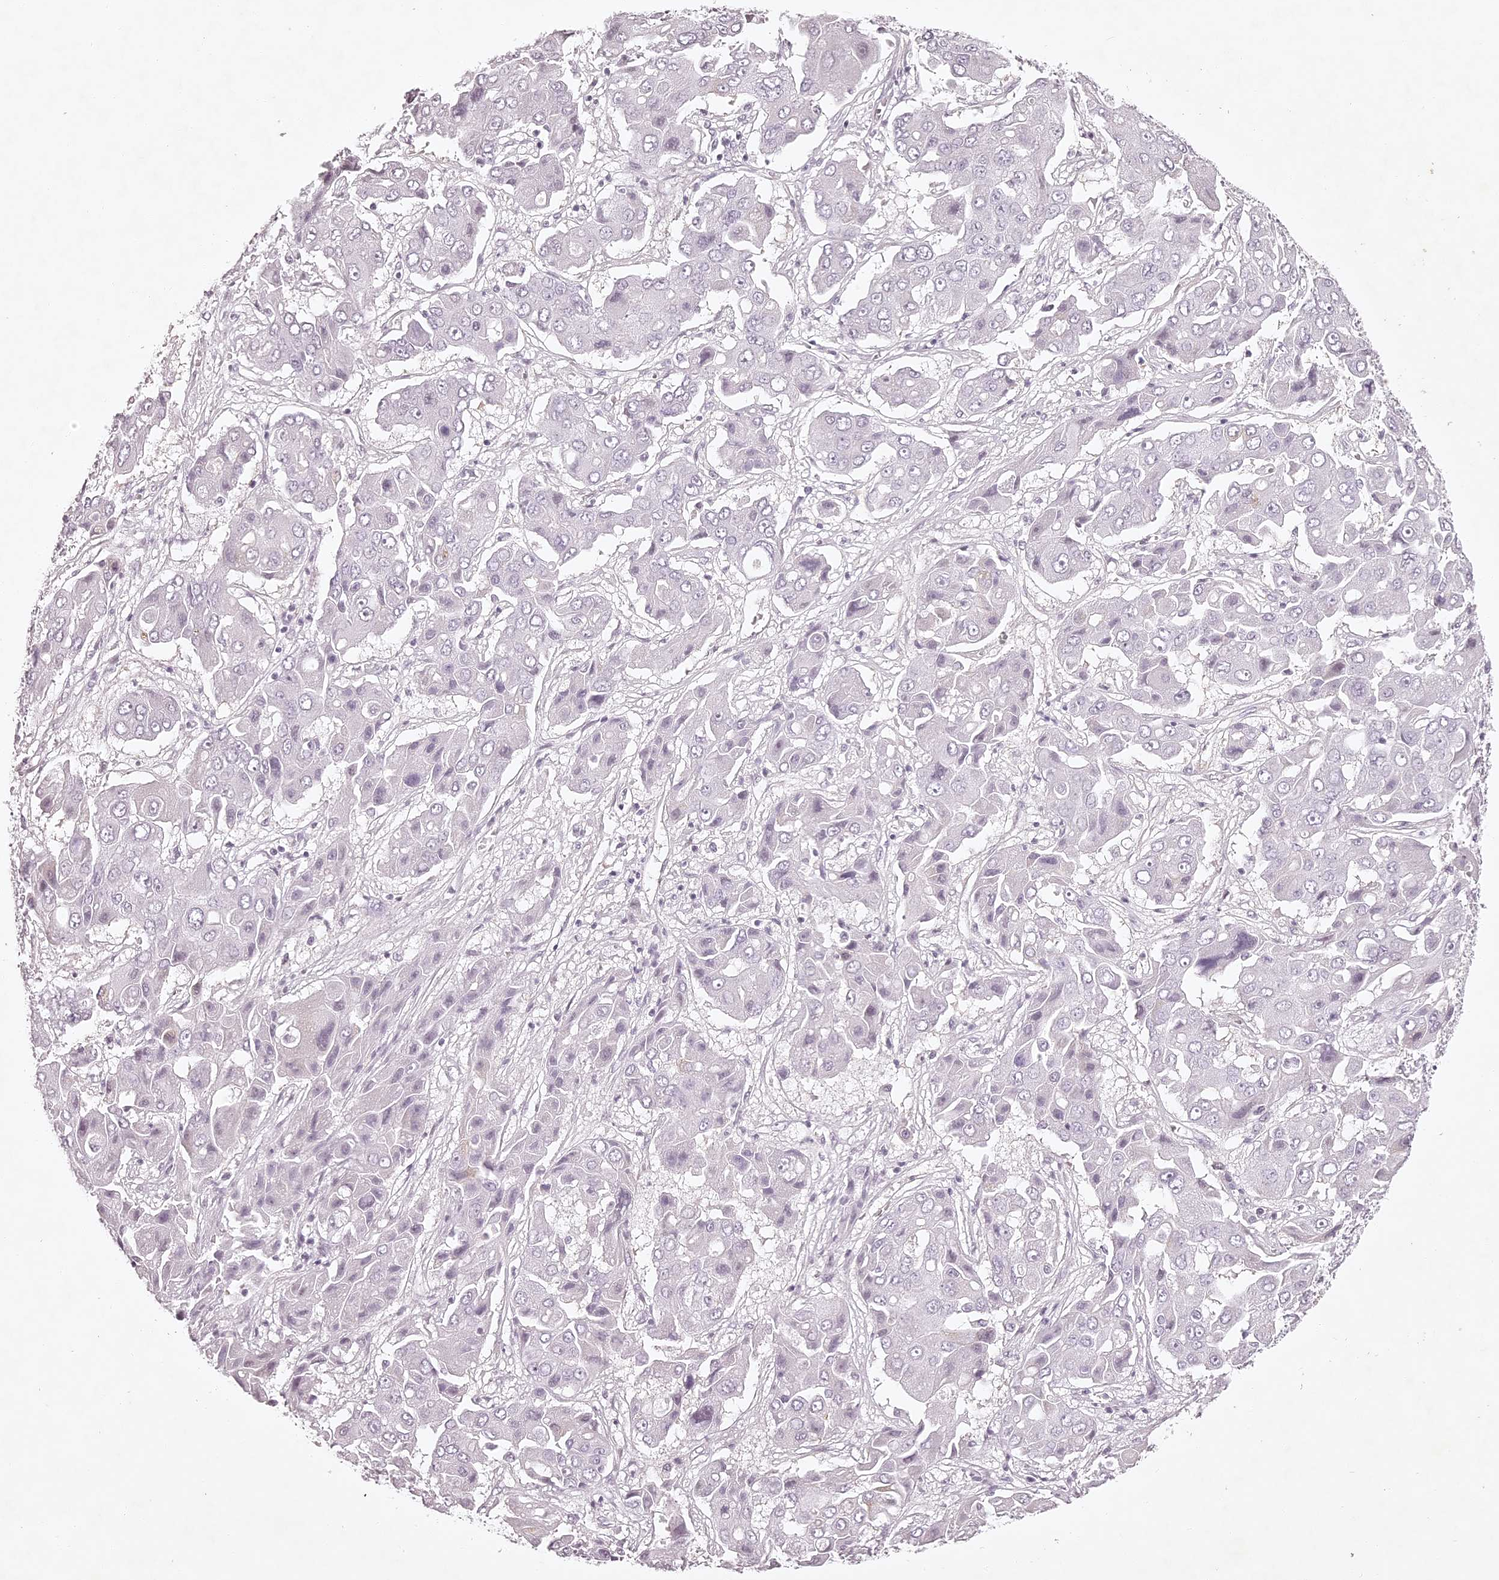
{"staining": {"intensity": "negative", "quantity": "none", "location": "none"}, "tissue": "liver cancer", "cell_type": "Tumor cells", "image_type": "cancer", "snomed": [{"axis": "morphology", "description": "Cholangiocarcinoma"}, {"axis": "topography", "description": "Liver"}], "caption": "Protein analysis of liver cancer exhibits no significant staining in tumor cells.", "gene": "ELAPOR1", "patient": {"sex": "male", "age": 67}}